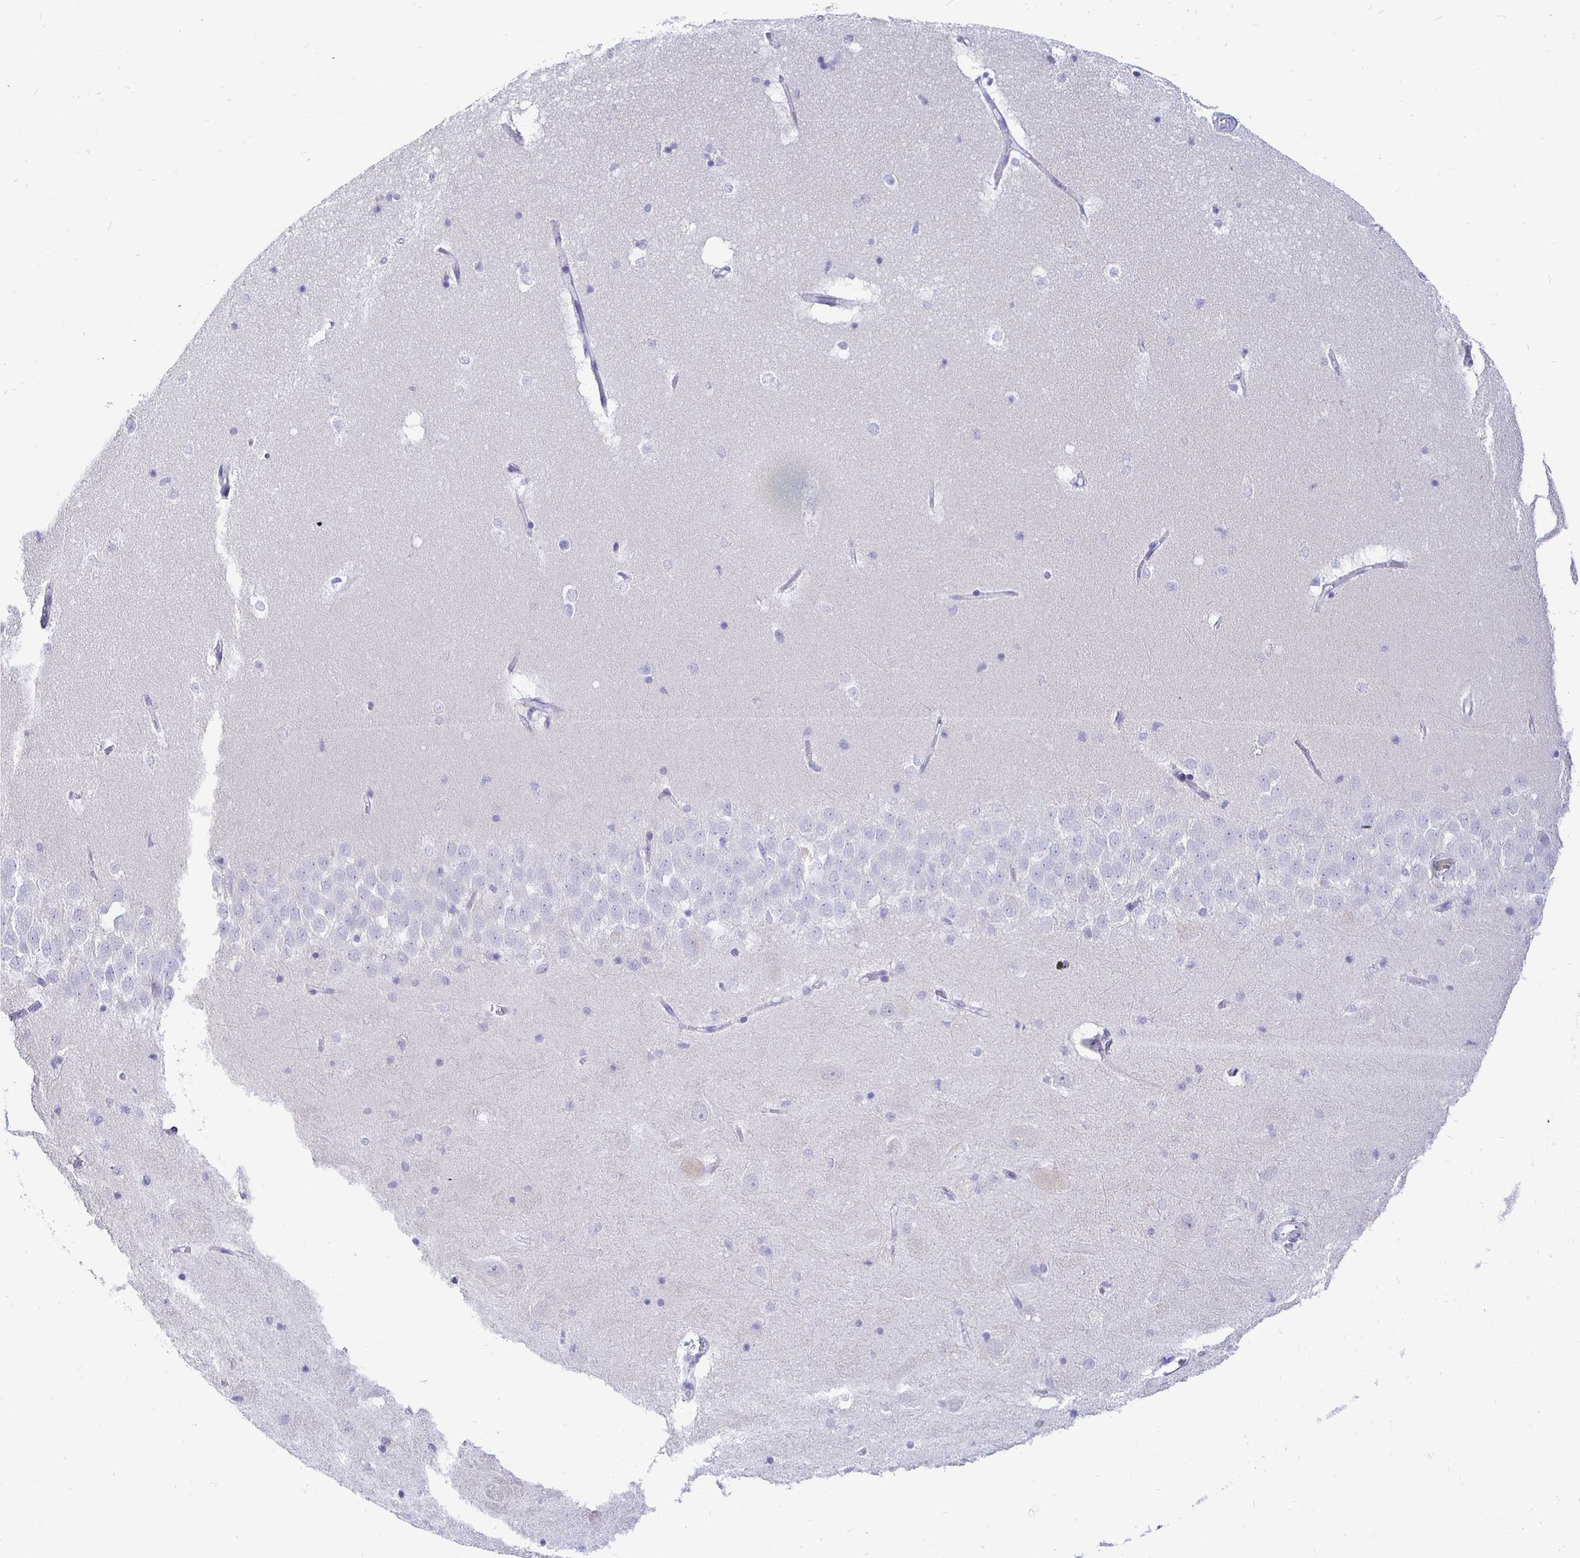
{"staining": {"intensity": "negative", "quantity": "none", "location": "none"}, "tissue": "hippocampus", "cell_type": "Glial cells", "image_type": "normal", "snomed": [{"axis": "morphology", "description": "Normal tissue, NOS"}, {"axis": "topography", "description": "Hippocampus"}], "caption": "Glial cells are negative for protein expression in benign human hippocampus. (Stains: DAB (3,3'-diaminobenzidine) immunohistochemistry with hematoxylin counter stain, Microscopy: brightfield microscopy at high magnification).", "gene": "CR2", "patient": {"sex": "male", "age": 58}}